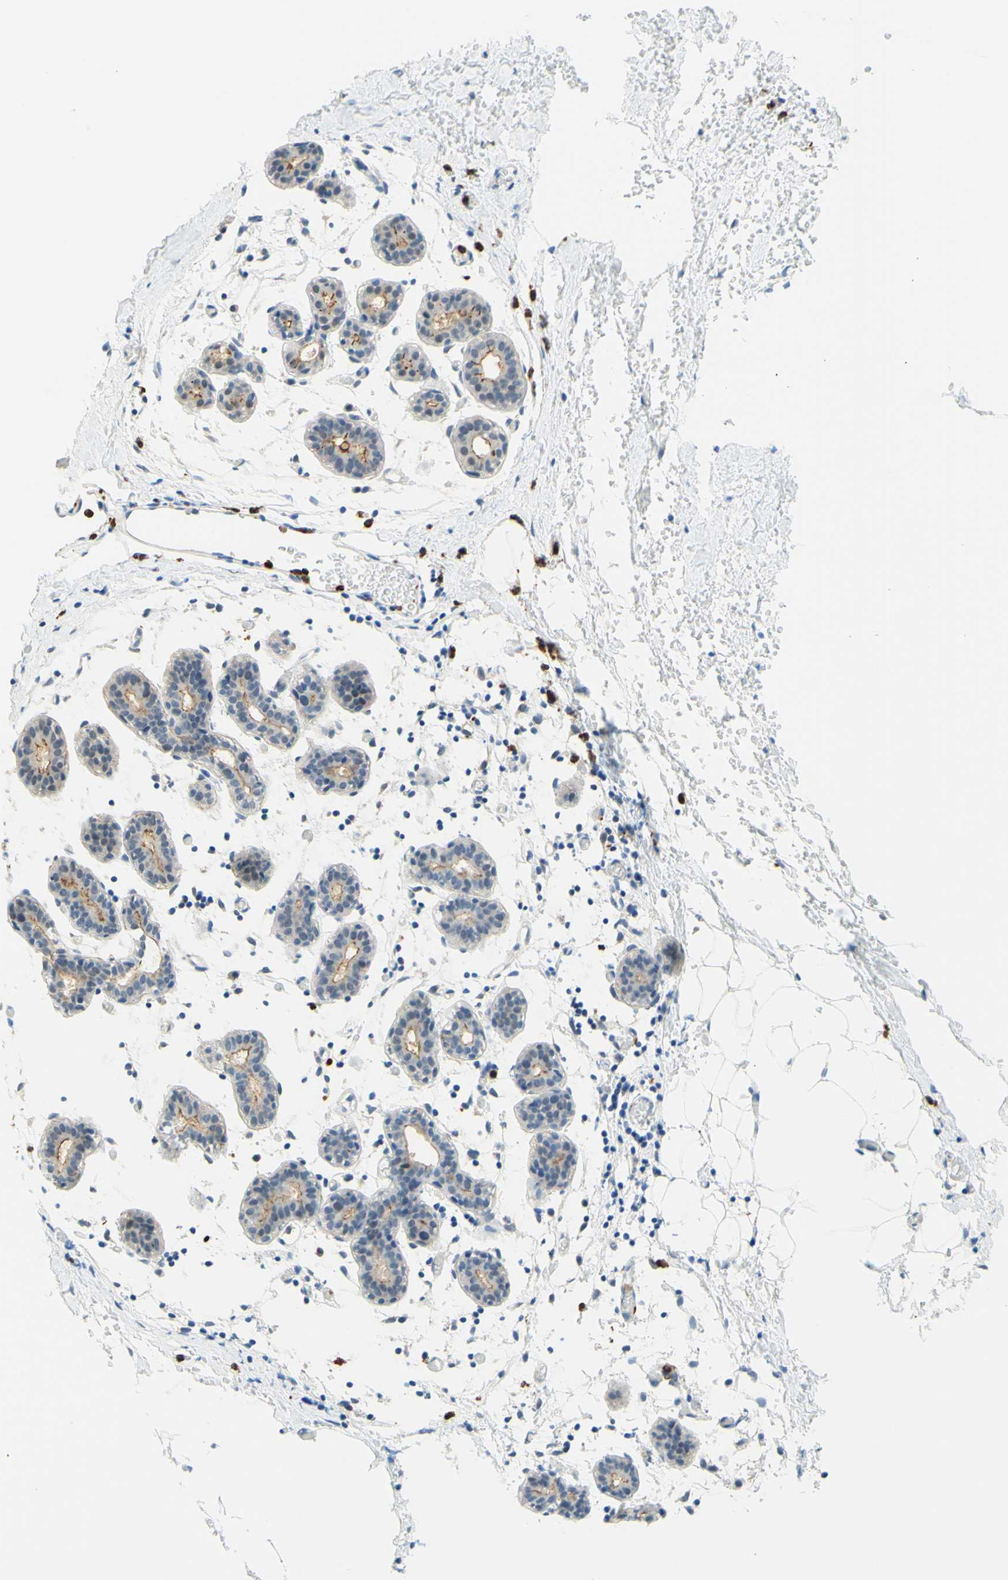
{"staining": {"intensity": "negative", "quantity": "none", "location": "none"}, "tissue": "breast", "cell_type": "Adipocytes", "image_type": "normal", "snomed": [{"axis": "morphology", "description": "Normal tissue, NOS"}, {"axis": "topography", "description": "Breast"}], "caption": "This is a image of immunohistochemistry staining of benign breast, which shows no expression in adipocytes. (Brightfield microscopy of DAB IHC at high magnification).", "gene": "TREM2", "patient": {"sex": "female", "age": 27}}